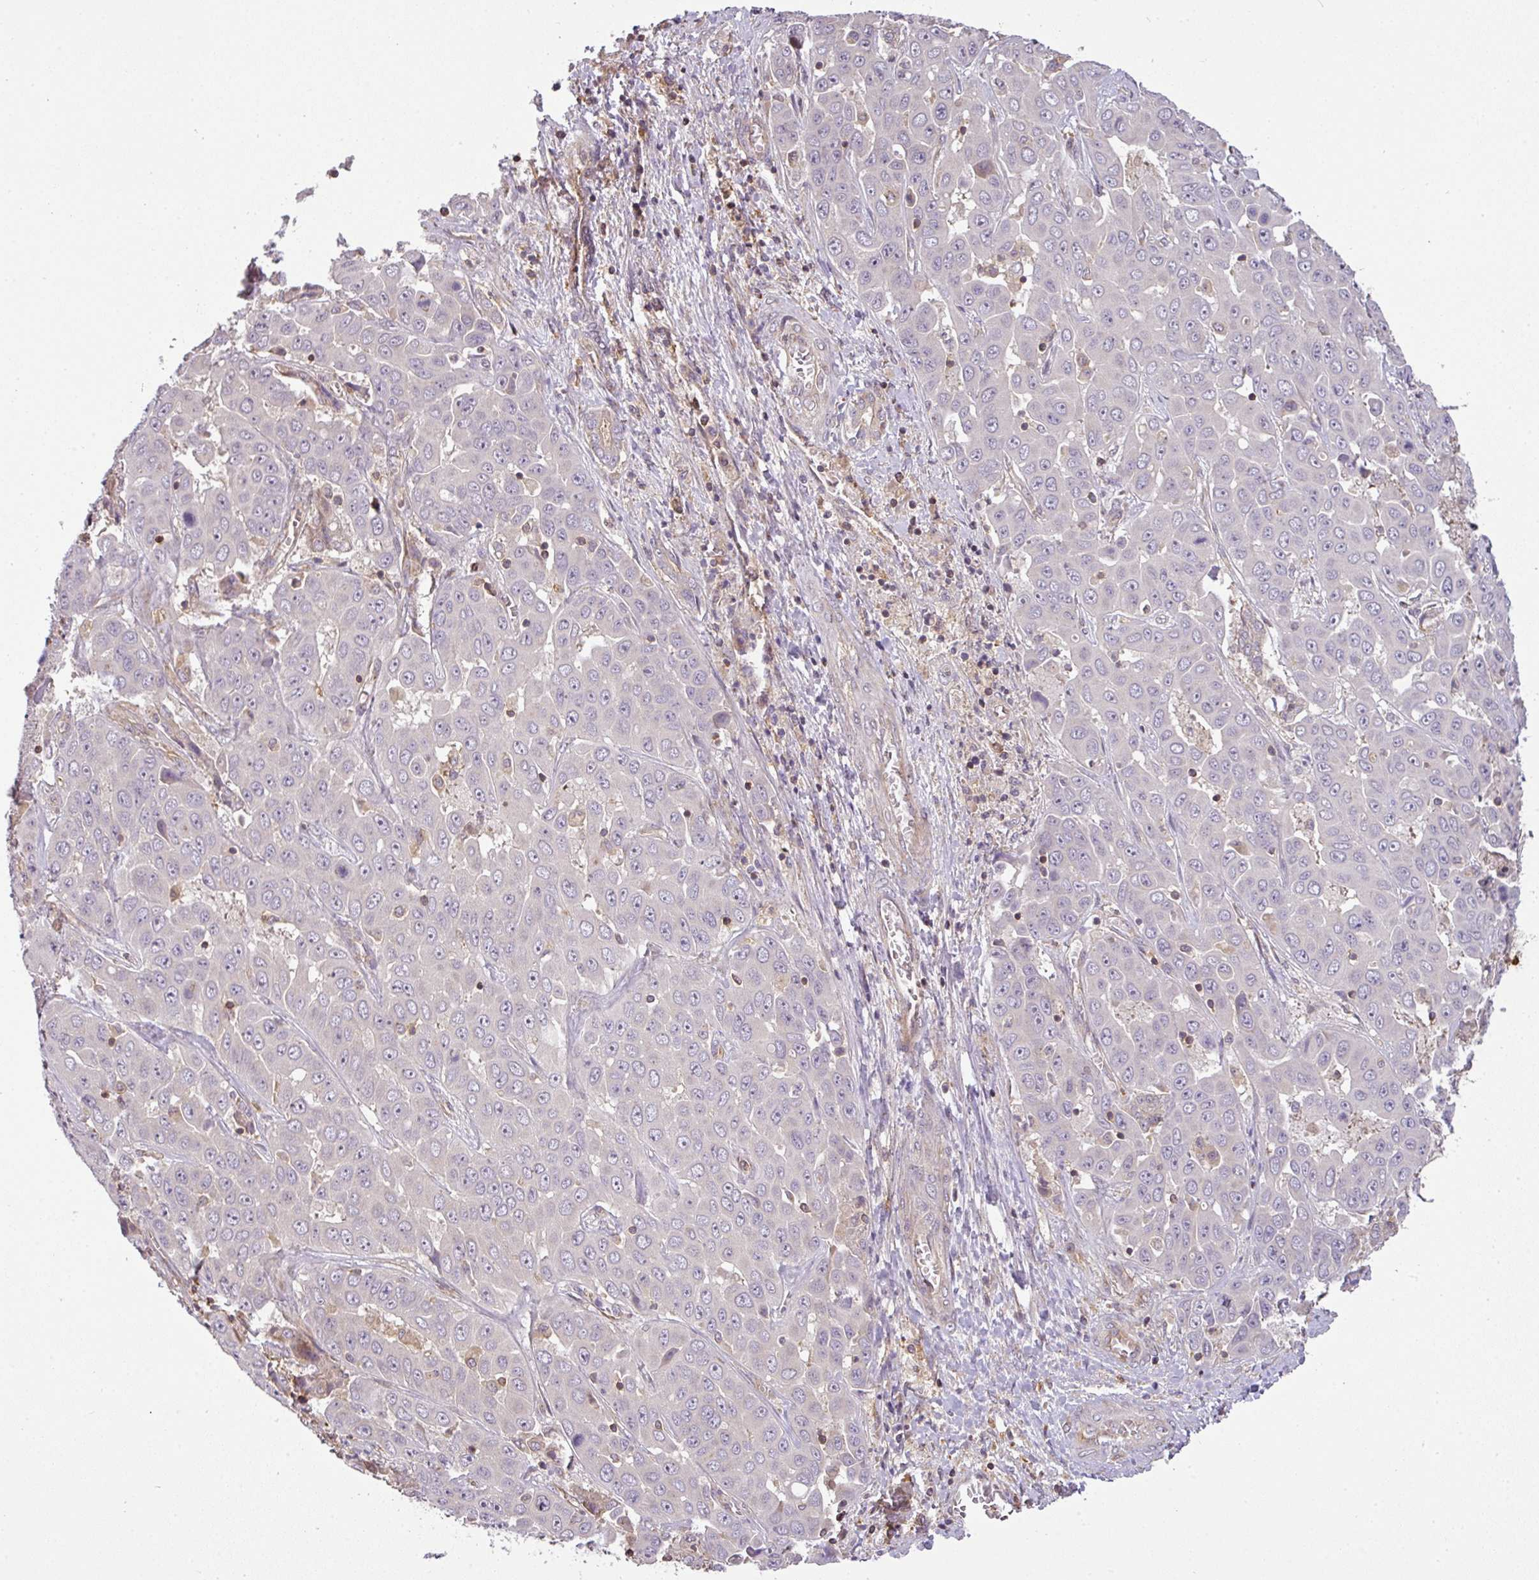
{"staining": {"intensity": "negative", "quantity": "none", "location": "none"}, "tissue": "liver cancer", "cell_type": "Tumor cells", "image_type": "cancer", "snomed": [{"axis": "morphology", "description": "Cholangiocarcinoma"}, {"axis": "topography", "description": "Liver"}], "caption": "High power microscopy histopathology image of an immunohistochemistry histopathology image of cholangiocarcinoma (liver), revealing no significant expression in tumor cells.", "gene": "TCL1B", "patient": {"sex": "female", "age": 52}}